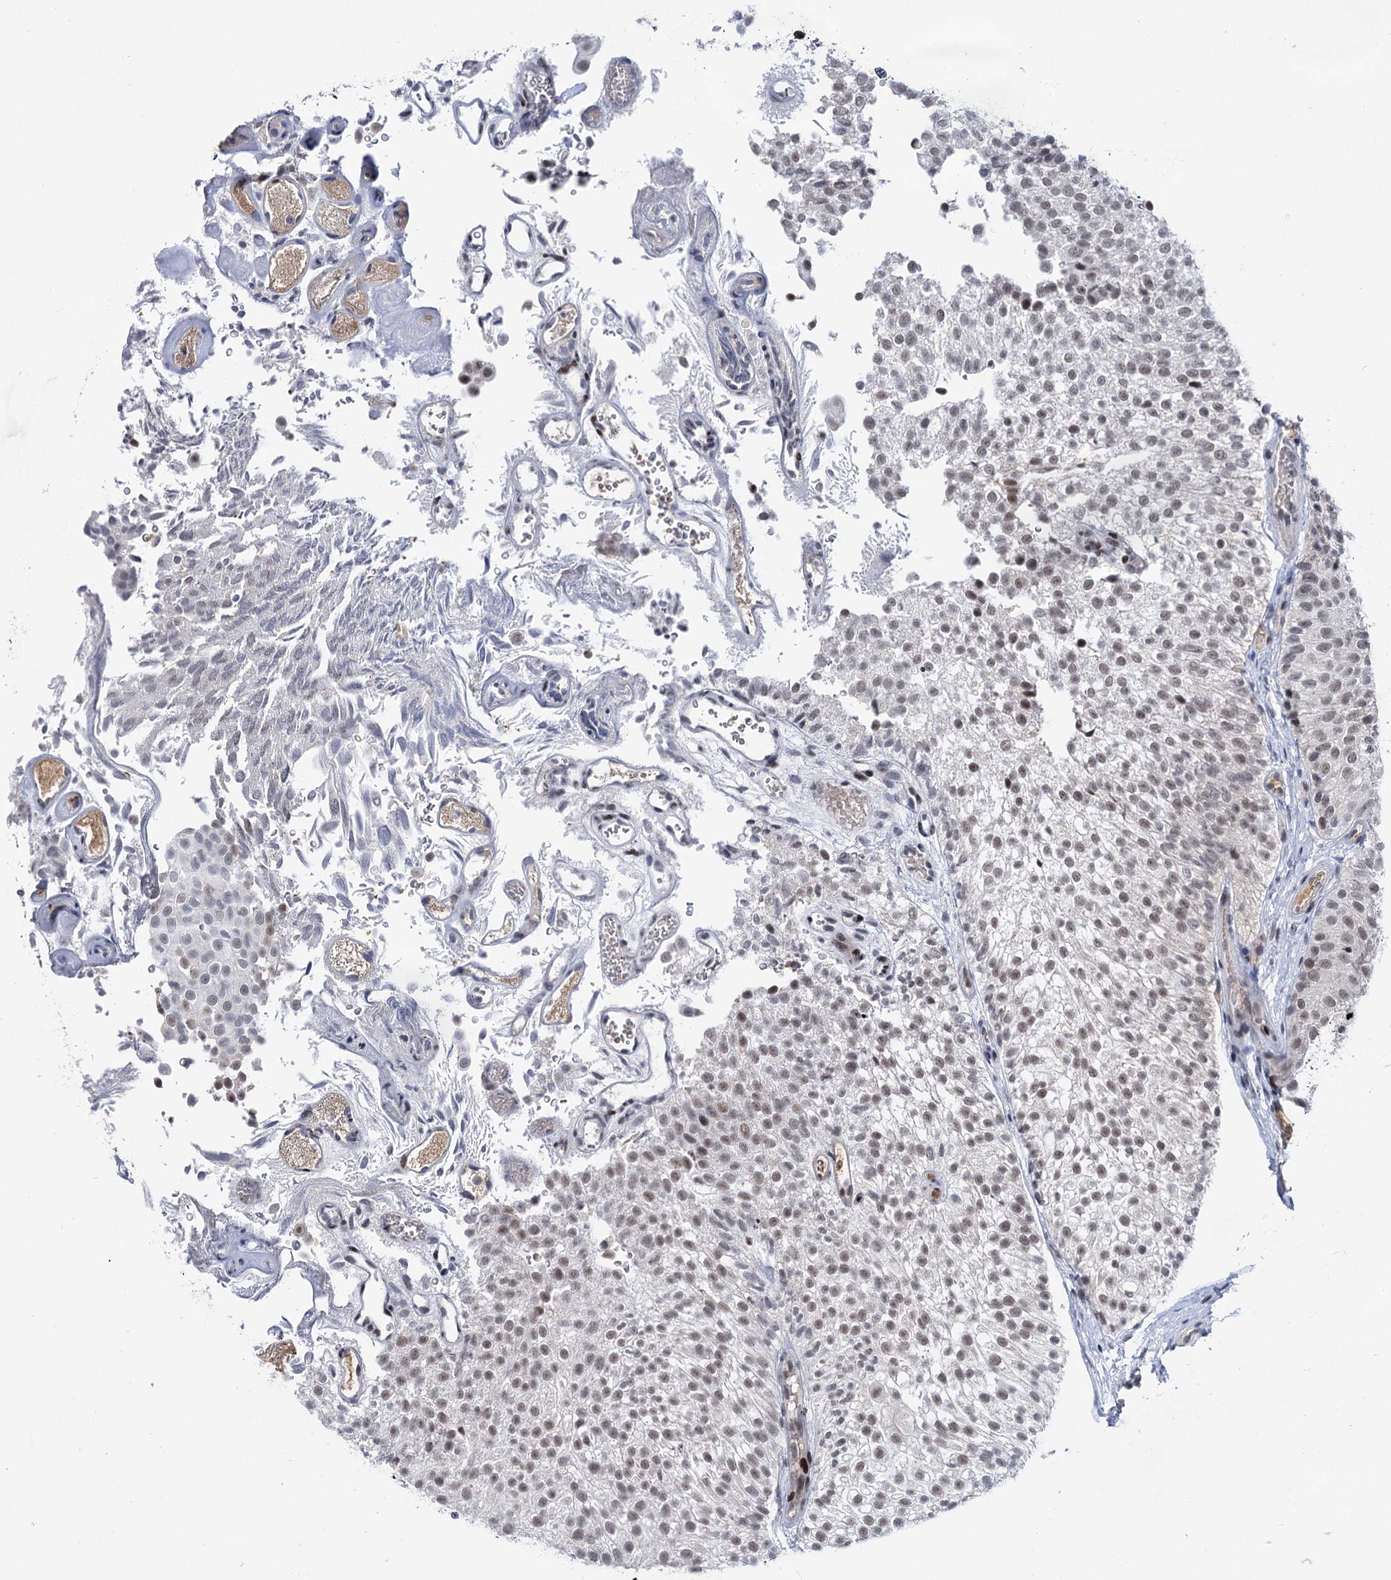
{"staining": {"intensity": "weak", "quantity": "25%-75%", "location": "nuclear"}, "tissue": "urothelial cancer", "cell_type": "Tumor cells", "image_type": "cancer", "snomed": [{"axis": "morphology", "description": "Urothelial carcinoma, Low grade"}, {"axis": "topography", "description": "Urinary bladder"}], "caption": "Tumor cells exhibit weak nuclear positivity in about 25%-75% of cells in urothelial carcinoma (low-grade).", "gene": "ZCCHC10", "patient": {"sex": "male", "age": 78}}